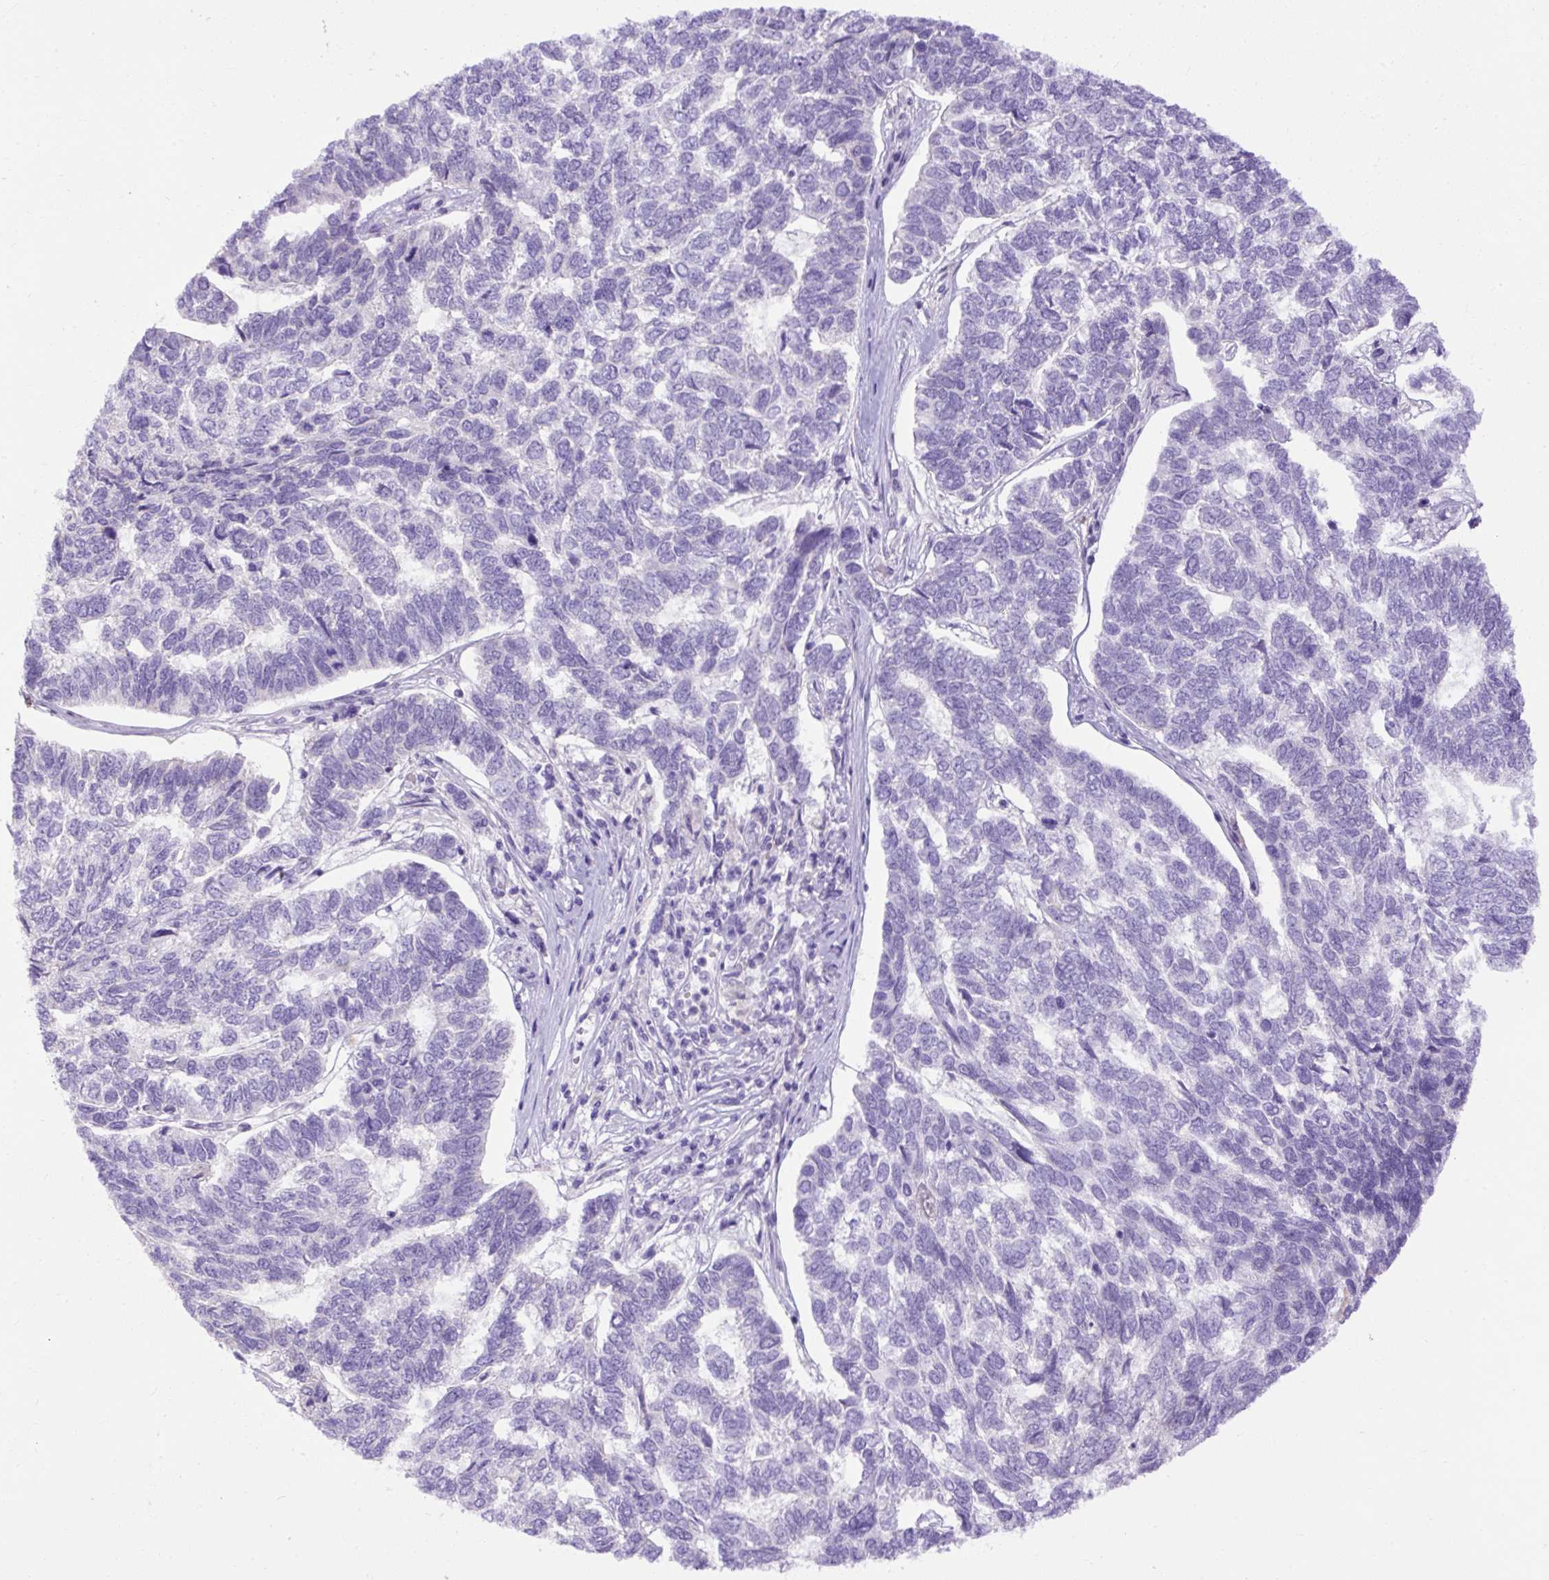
{"staining": {"intensity": "negative", "quantity": "none", "location": "none"}, "tissue": "skin cancer", "cell_type": "Tumor cells", "image_type": "cancer", "snomed": [{"axis": "morphology", "description": "Basal cell carcinoma"}, {"axis": "topography", "description": "Skin"}], "caption": "Image shows no protein expression in tumor cells of skin basal cell carcinoma tissue.", "gene": "SPTBN5", "patient": {"sex": "female", "age": 65}}